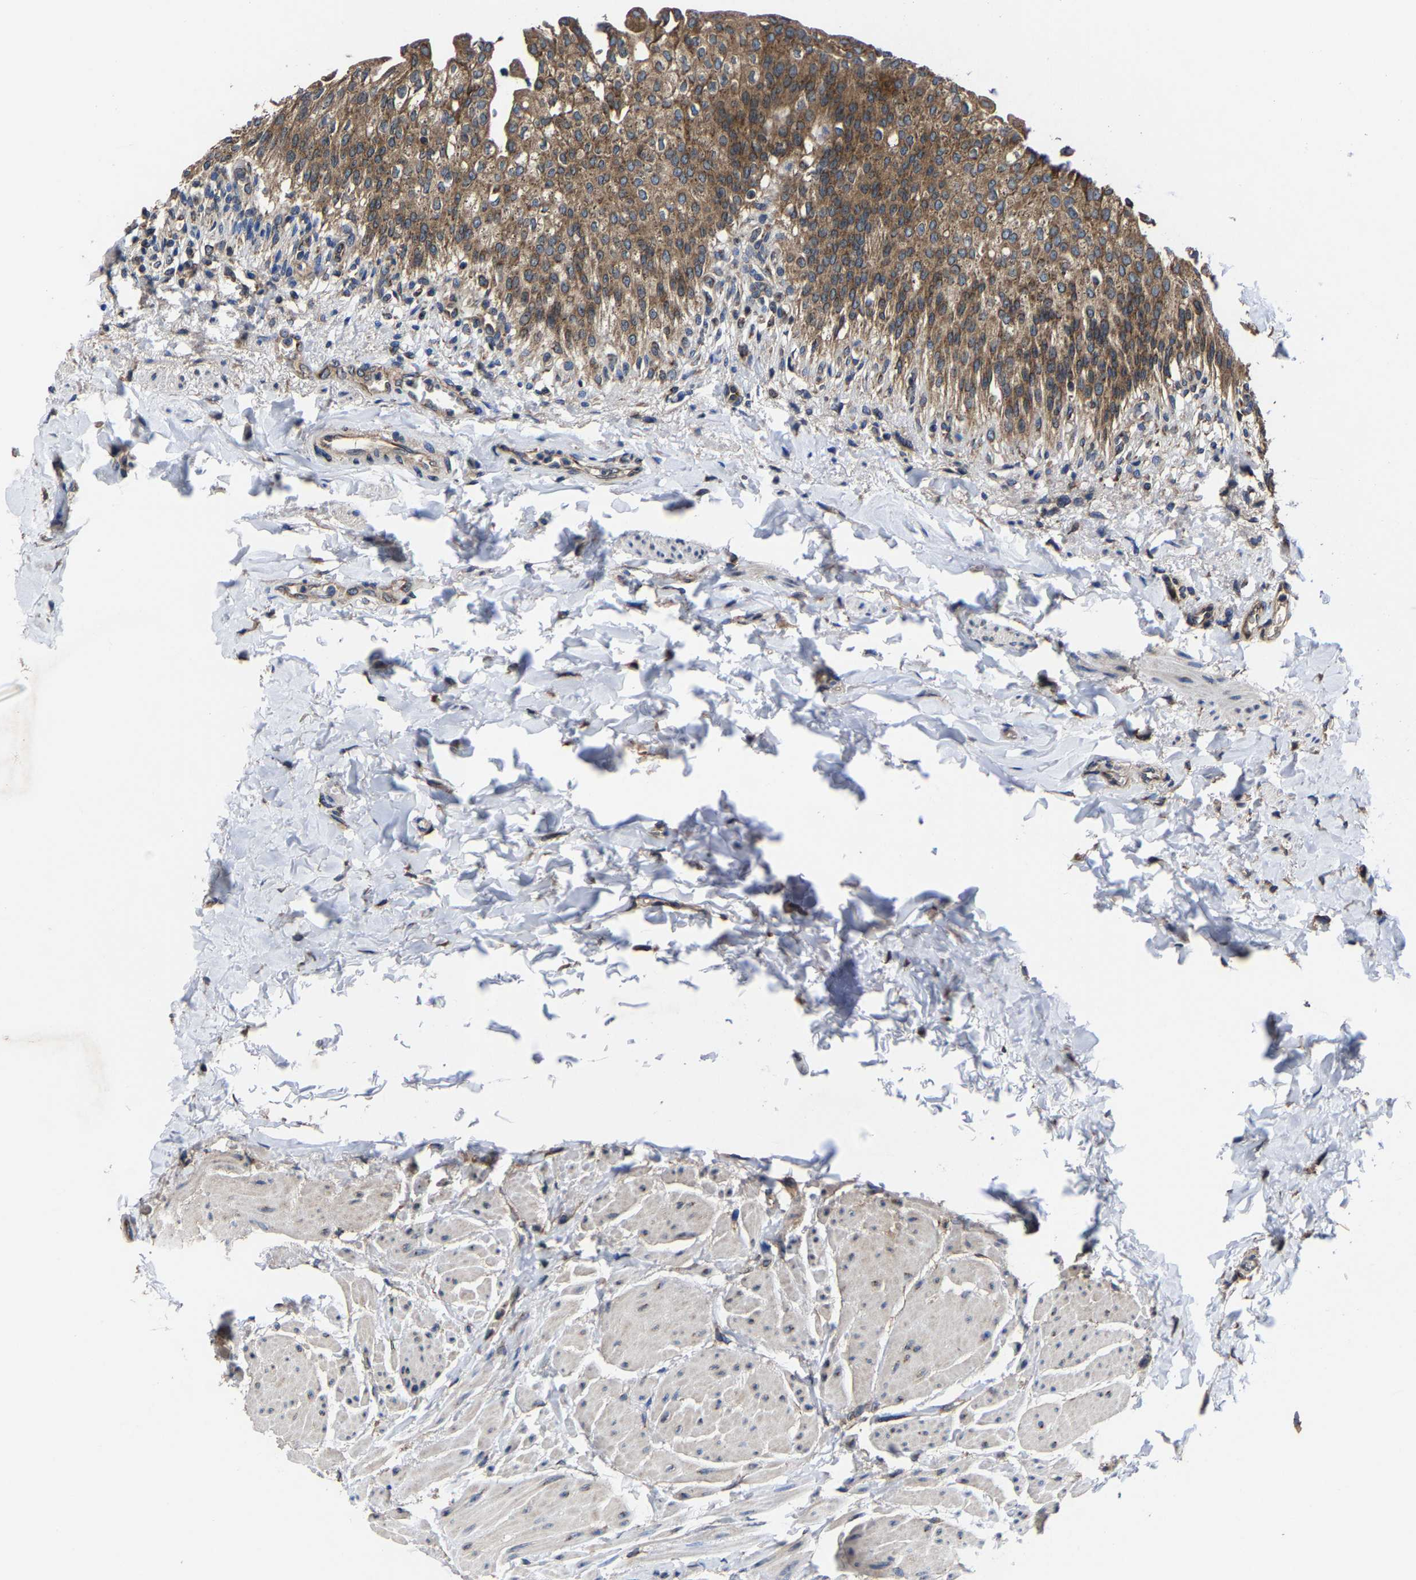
{"staining": {"intensity": "strong", "quantity": ">75%", "location": "cytoplasmic/membranous"}, "tissue": "urinary bladder", "cell_type": "Urothelial cells", "image_type": "normal", "snomed": [{"axis": "morphology", "description": "Normal tissue, NOS"}, {"axis": "topography", "description": "Urinary bladder"}], "caption": "Urinary bladder stained with IHC reveals strong cytoplasmic/membranous positivity in about >75% of urothelial cells. (IHC, brightfield microscopy, high magnification).", "gene": "EBAG9", "patient": {"sex": "female", "age": 60}}